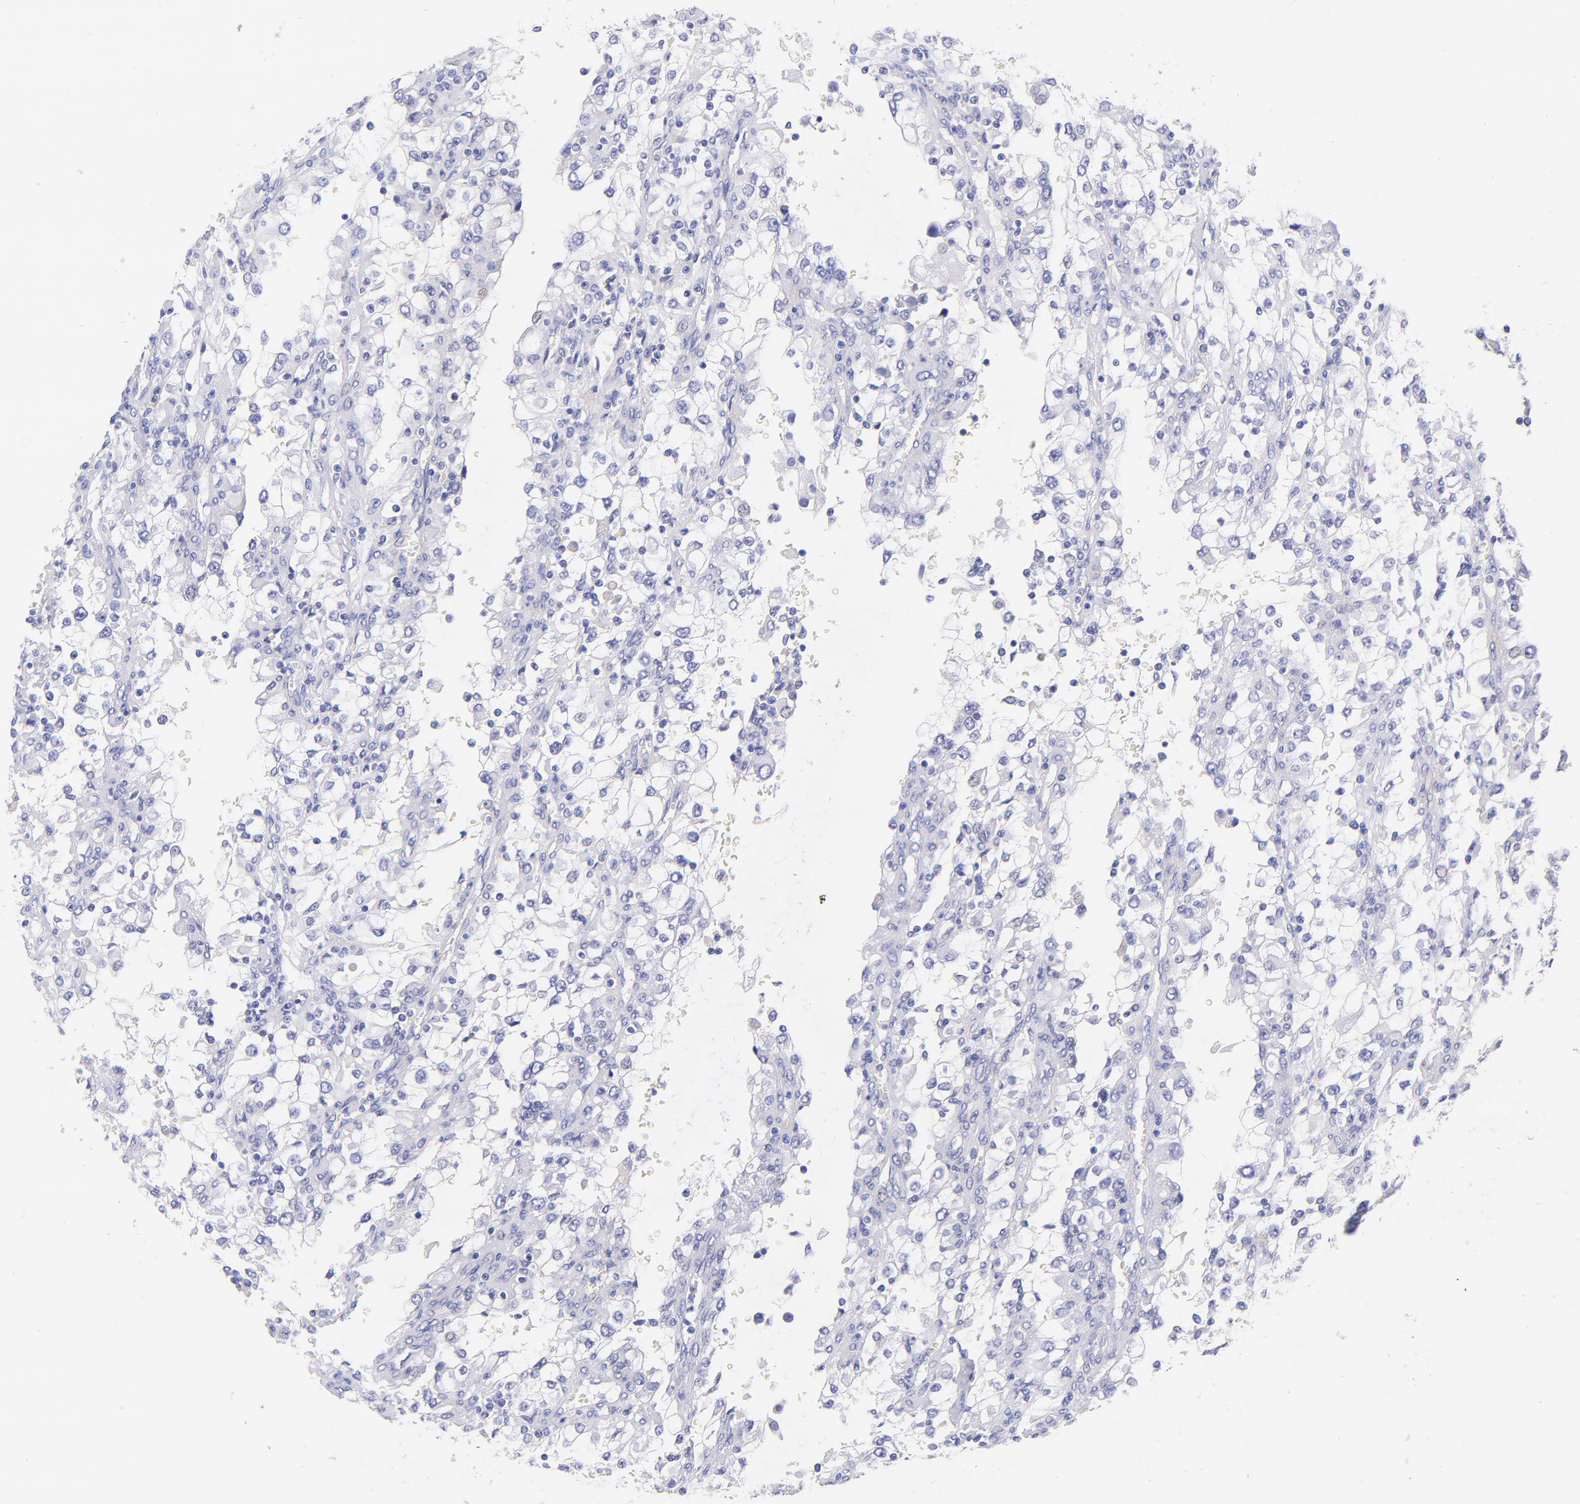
{"staining": {"intensity": "negative", "quantity": "none", "location": "none"}, "tissue": "renal cancer", "cell_type": "Tumor cells", "image_type": "cancer", "snomed": [{"axis": "morphology", "description": "Adenocarcinoma, NOS"}, {"axis": "topography", "description": "Kidney"}], "caption": "Micrograph shows no significant protein staining in tumor cells of renal cancer.", "gene": "RAB3B", "patient": {"sex": "female", "age": 52}}